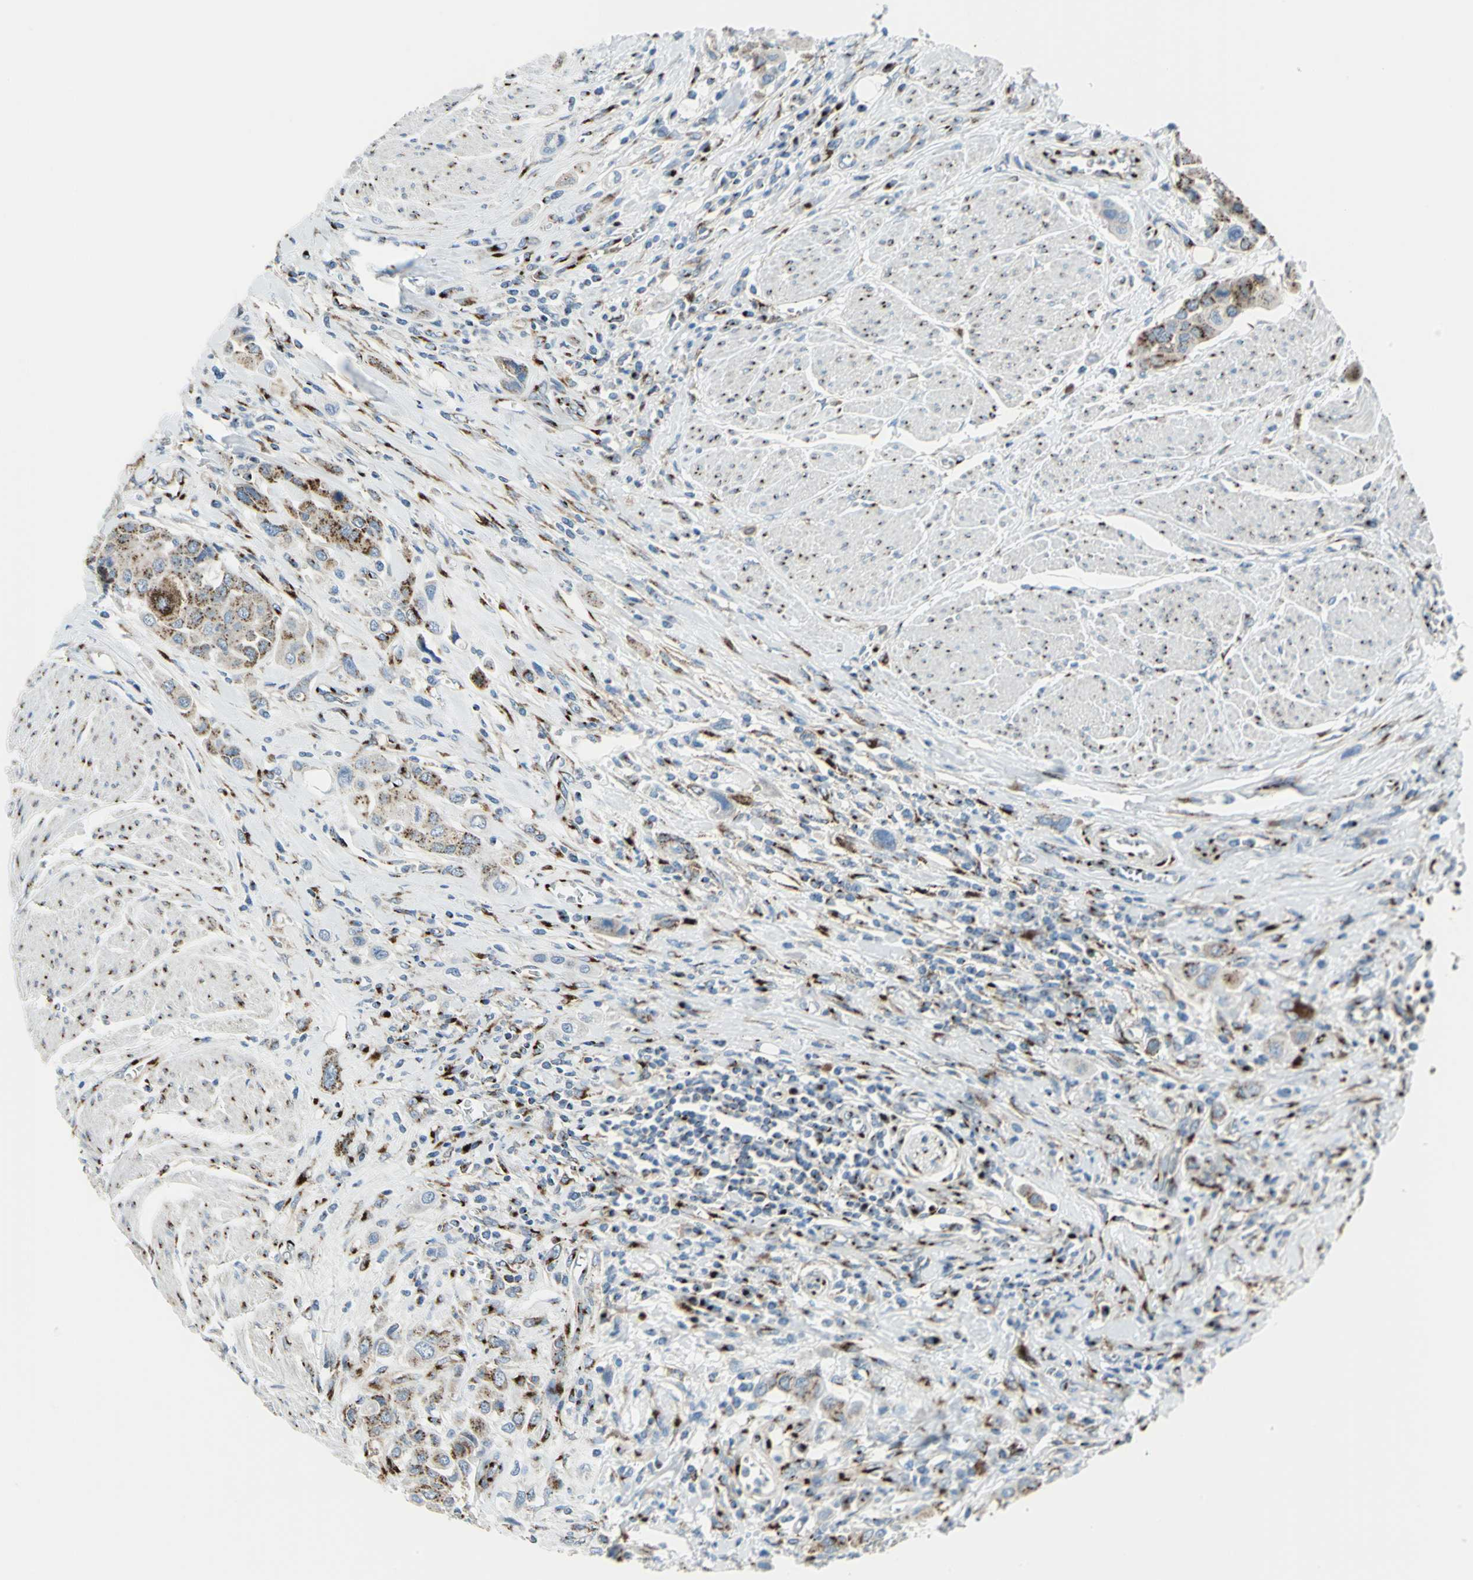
{"staining": {"intensity": "strong", "quantity": "25%-75%", "location": "cytoplasmic/membranous"}, "tissue": "urothelial cancer", "cell_type": "Tumor cells", "image_type": "cancer", "snomed": [{"axis": "morphology", "description": "Urothelial carcinoma, High grade"}, {"axis": "topography", "description": "Urinary bladder"}], "caption": "This micrograph demonstrates immunohistochemistry (IHC) staining of human urothelial cancer, with high strong cytoplasmic/membranous expression in approximately 25%-75% of tumor cells.", "gene": "GPR3", "patient": {"sex": "male", "age": 50}}